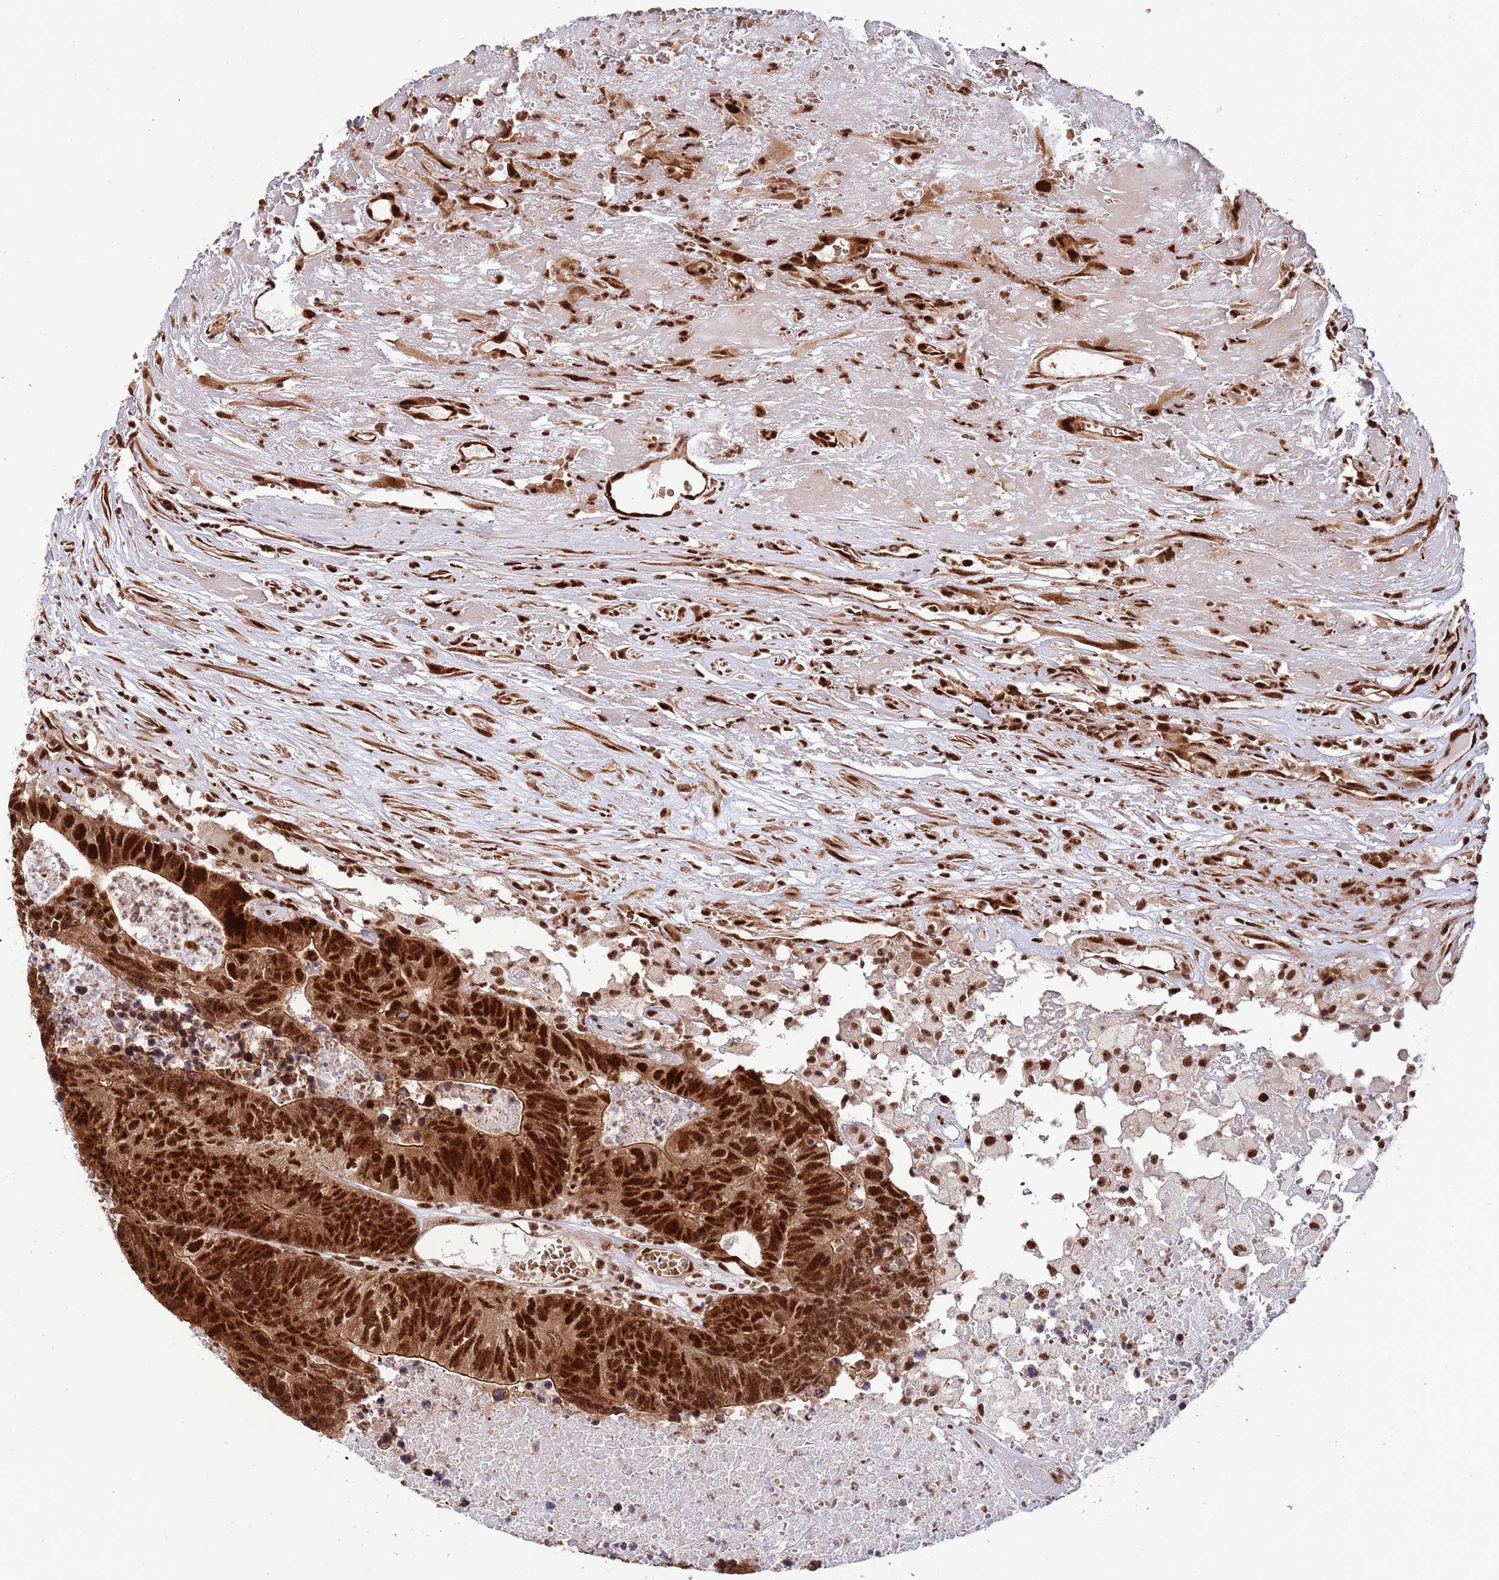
{"staining": {"intensity": "strong", "quantity": ">75%", "location": "cytoplasmic/membranous,nuclear"}, "tissue": "colorectal cancer", "cell_type": "Tumor cells", "image_type": "cancer", "snomed": [{"axis": "morphology", "description": "Adenocarcinoma, NOS"}, {"axis": "topography", "description": "Colon"}], "caption": "DAB immunohistochemical staining of adenocarcinoma (colorectal) displays strong cytoplasmic/membranous and nuclear protein staining in about >75% of tumor cells. (brown staining indicates protein expression, while blue staining denotes nuclei).", "gene": "RIF1", "patient": {"sex": "female", "age": 48}}